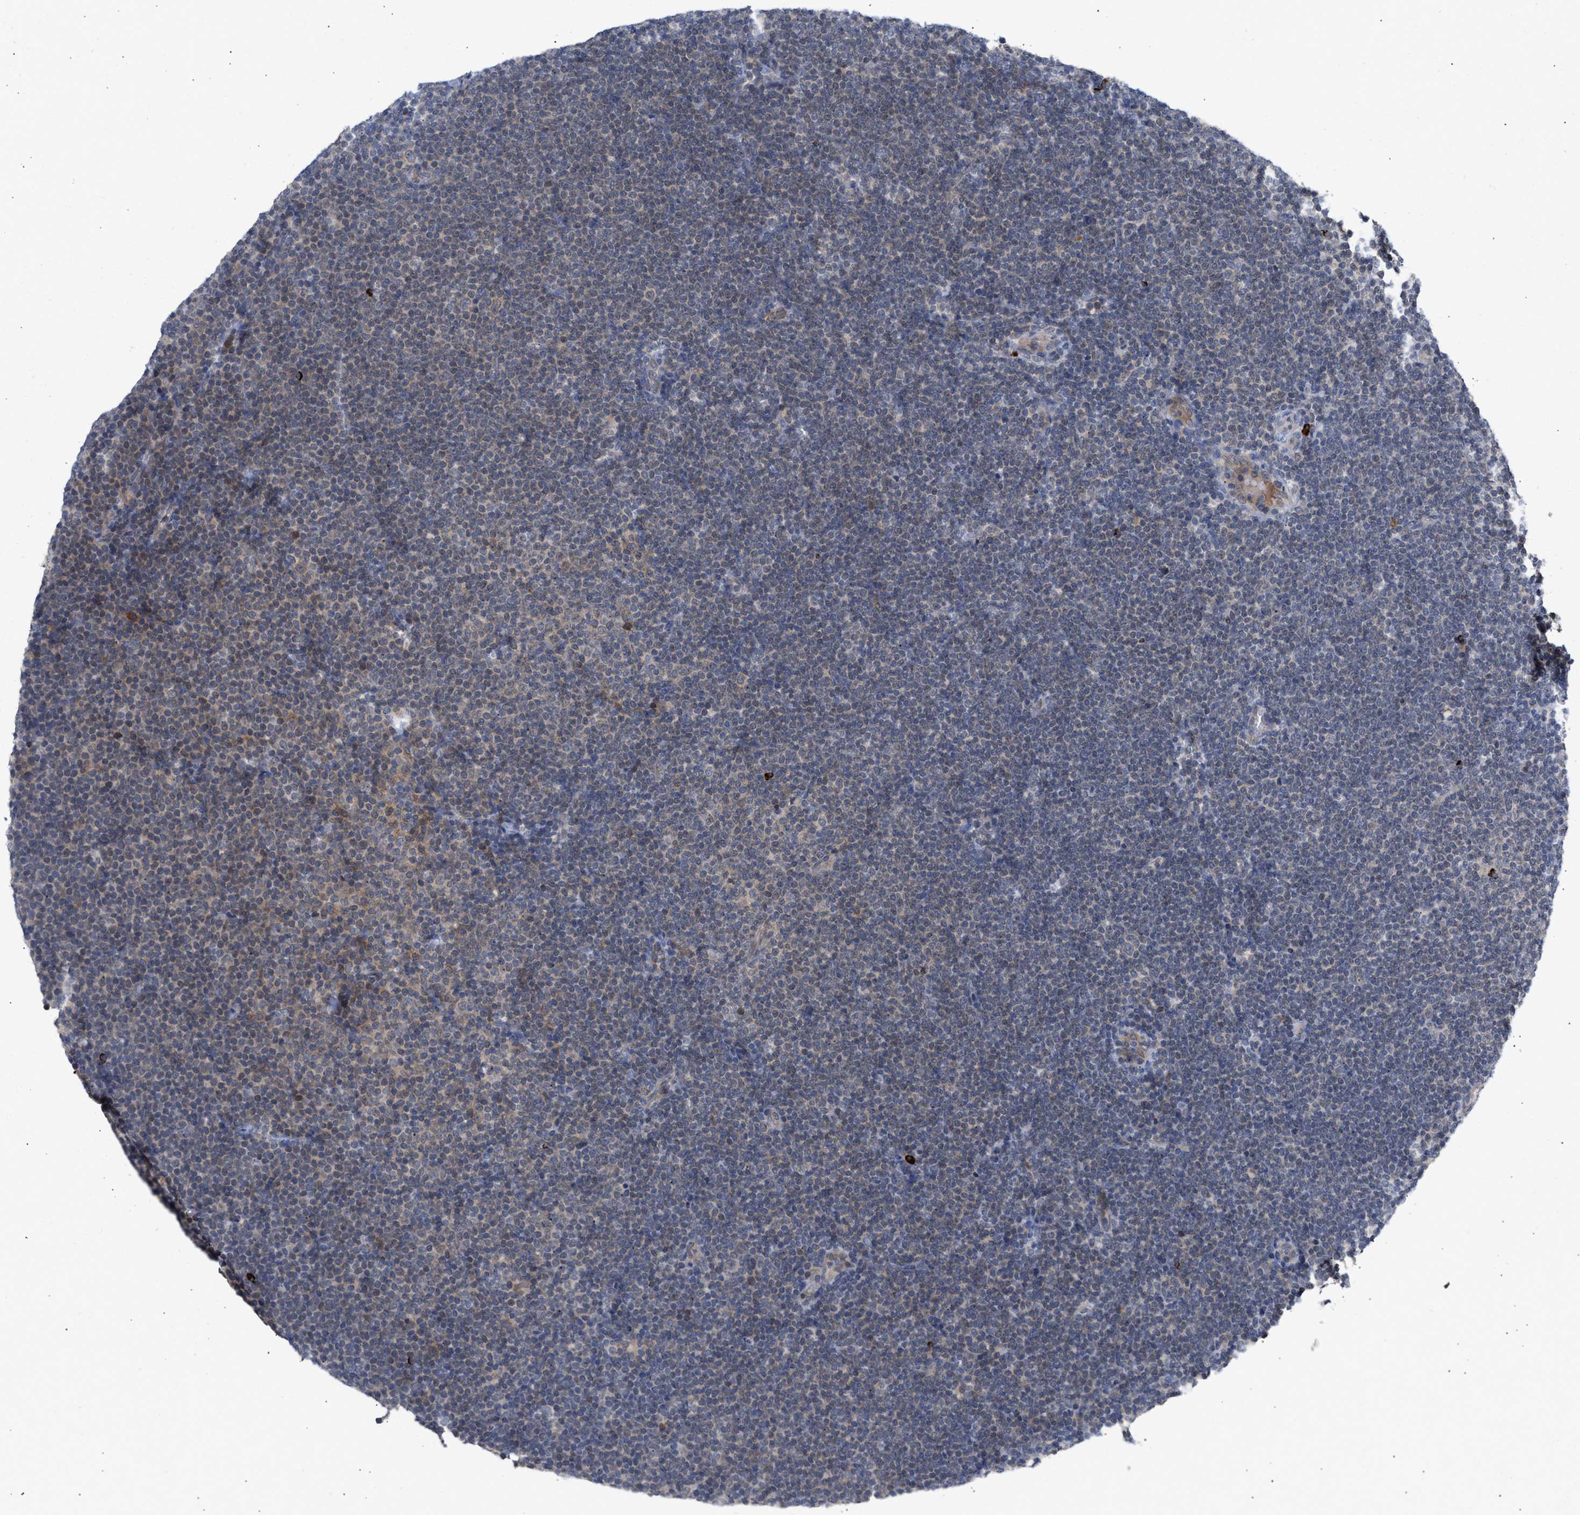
{"staining": {"intensity": "negative", "quantity": "none", "location": "none"}, "tissue": "lymphoma", "cell_type": "Tumor cells", "image_type": "cancer", "snomed": [{"axis": "morphology", "description": "Malignant lymphoma, non-Hodgkin's type, Low grade"}, {"axis": "topography", "description": "Lymph node"}], "caption": "The immunohistochemistry photomicrograph has no significant staining in tumor cells of malignant lymphoma, non-Hodgkin's type (low-grade) tissue.", "gene": "NUP62", "patient": {"sex": "female", "age": 53}}